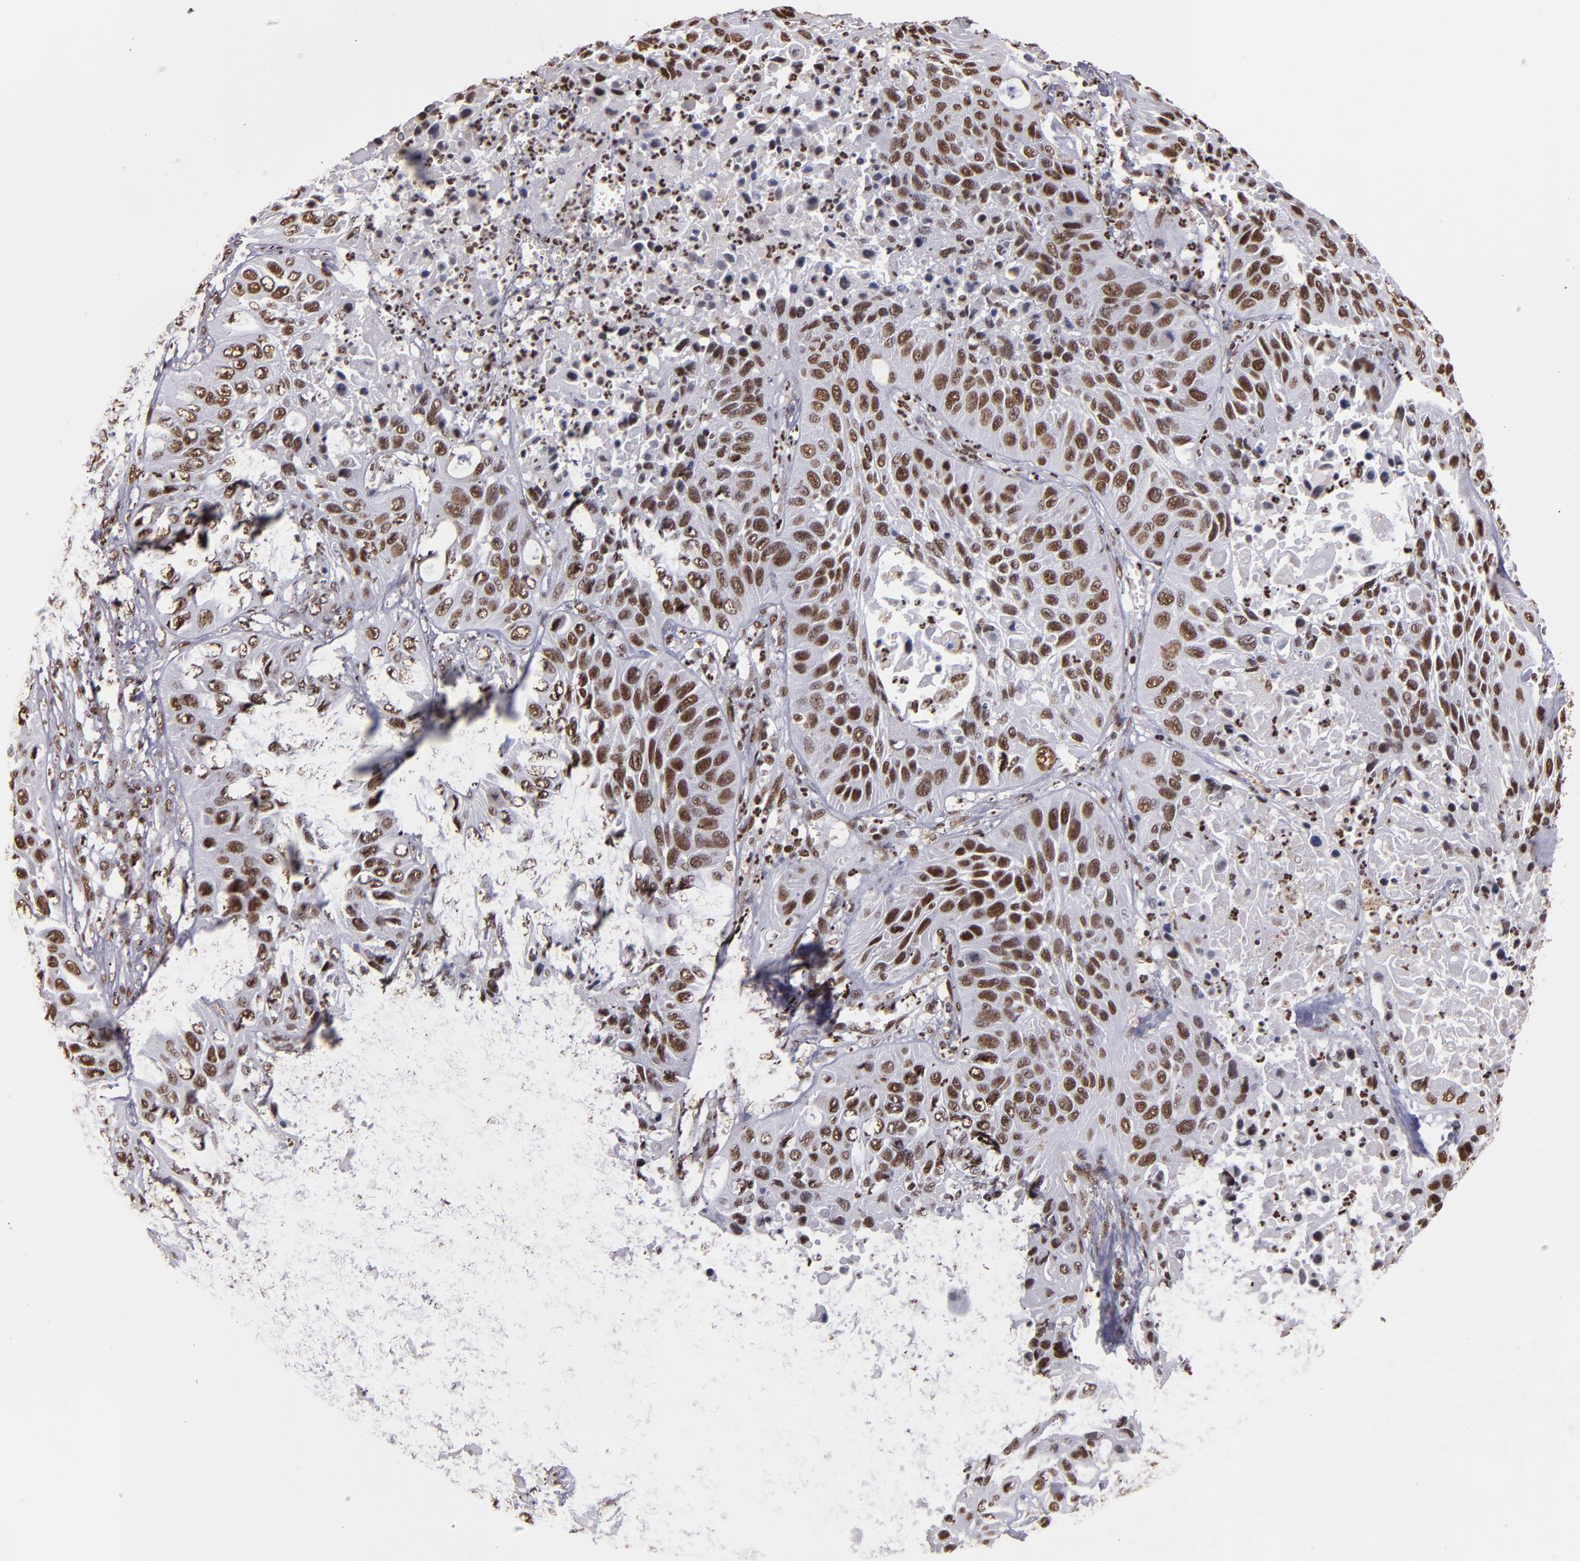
{"staining": {"intensity": "moderate", "quantity": ">75%", "location": "nuclear"}, "tissue": "lung cancer", "cell_type": "Tumor cells", "image_type": "cancer", "snomed": [{"axis": "morphology", "description": "Squamous cell carcinoma, NOS"}, {"axis": "topography", "description": "Lung"}], "caption": "This image exhibits immunohistochemistry (IHC) staining of human lung cancer (squamous cell carcinoma), with medium moderate nuclear expression in about >75% of tumor cells.", "gene": "SP1", "patient": {"sex": "female", "age": 76}}